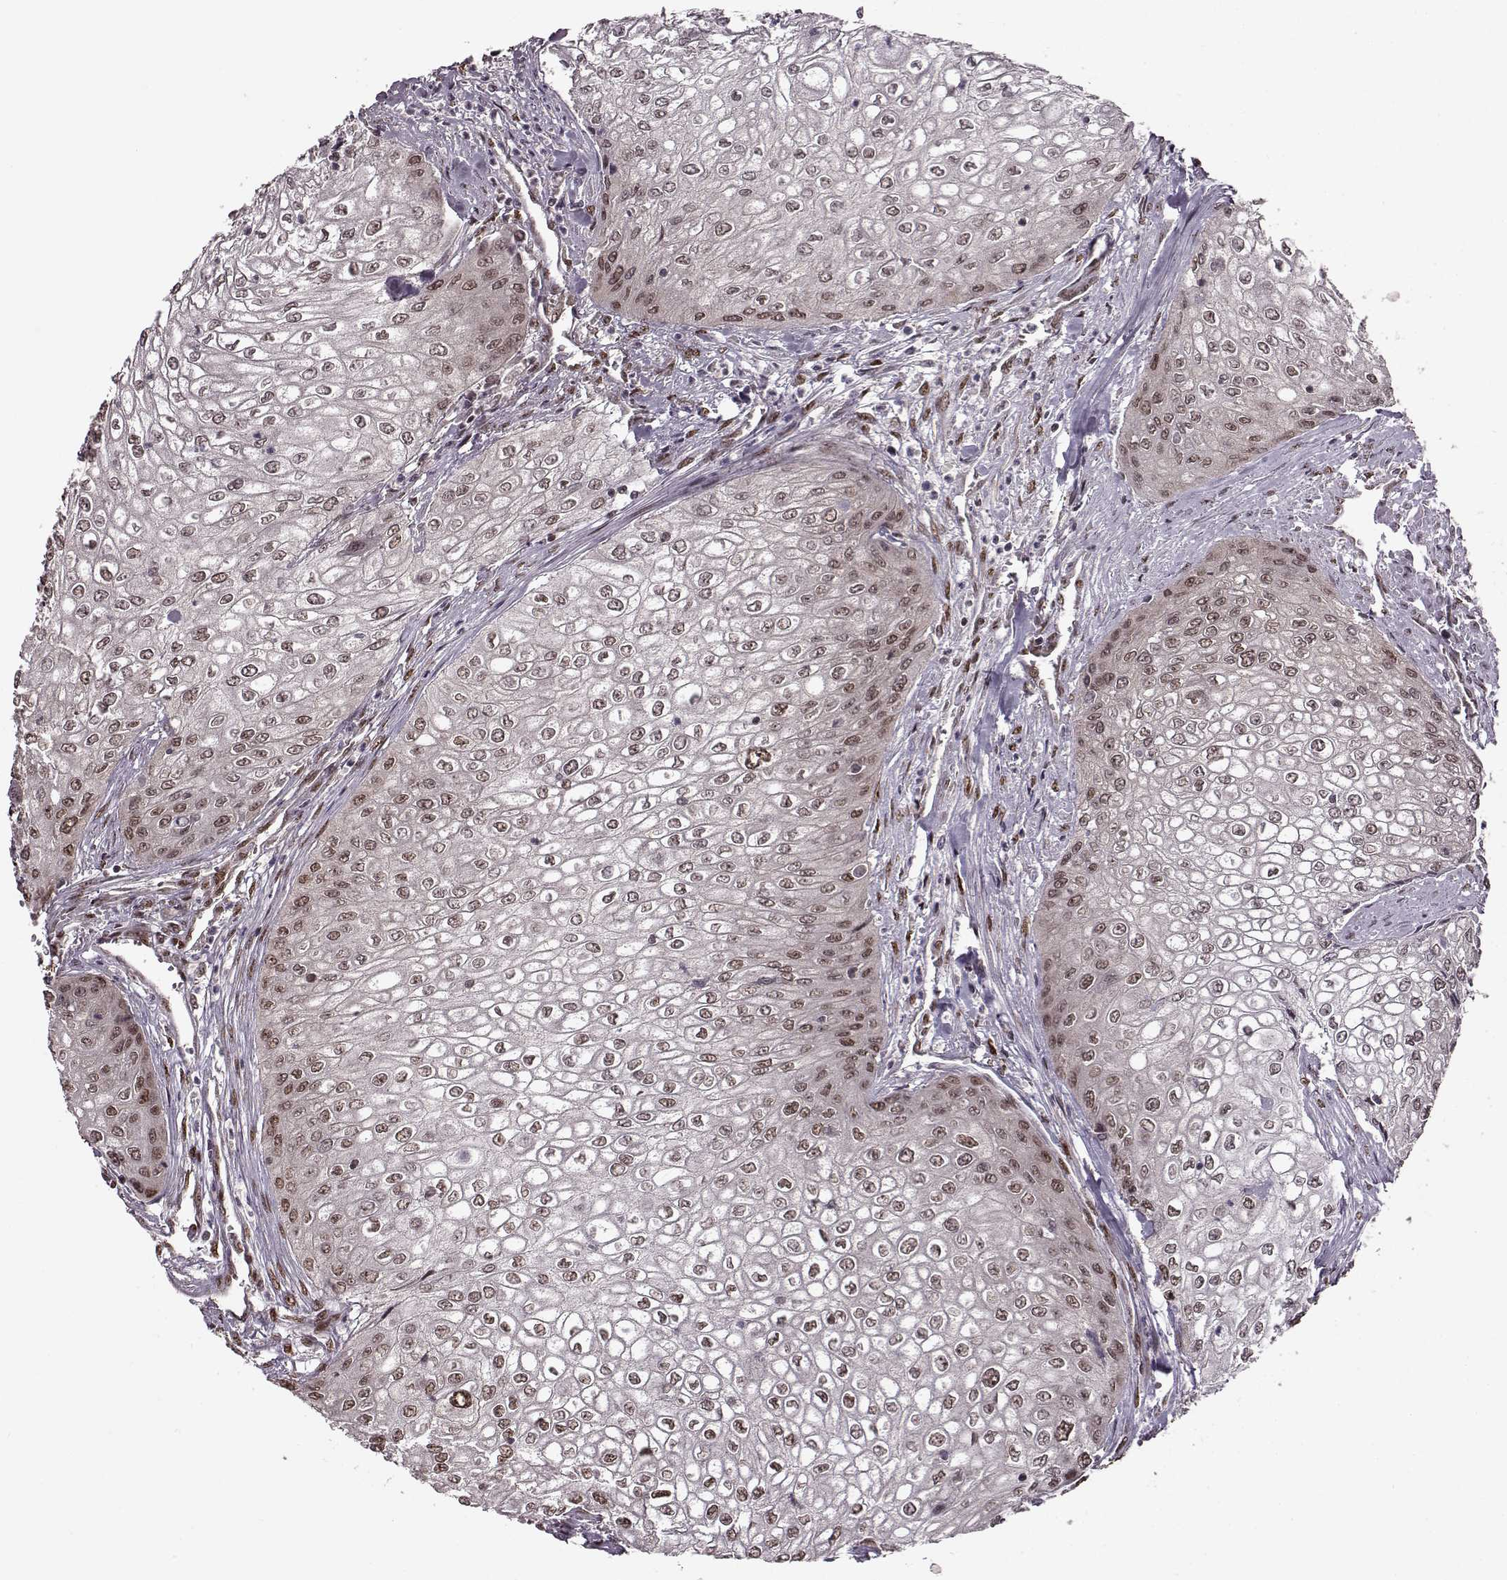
{"staining": {"intensity": "weak", "quantity": ">75%", "location": "nuclear"}, "tissue": "urothelial cancer", "cell_type": "Tumor cells", "image_type": "cancer", "snomed": [{"axis": "morphology", "description": "Urothelial carcinoma, High grade"}, {"axis": "topography", "description": "Urinary bladder"}], "caption": "Immunohistochemistry (IHC) of urothelial cancer reveals low levels of weak nuclear staining in about >75% of tumor cells. (Stains: DAB (3,3'-diaminobenzidine) in brown, nuclei in blue, Microscopy: brightfield microscopy at high magnification).", "gene": "FTO", "patient": {"sex": "male", "age": 62}}